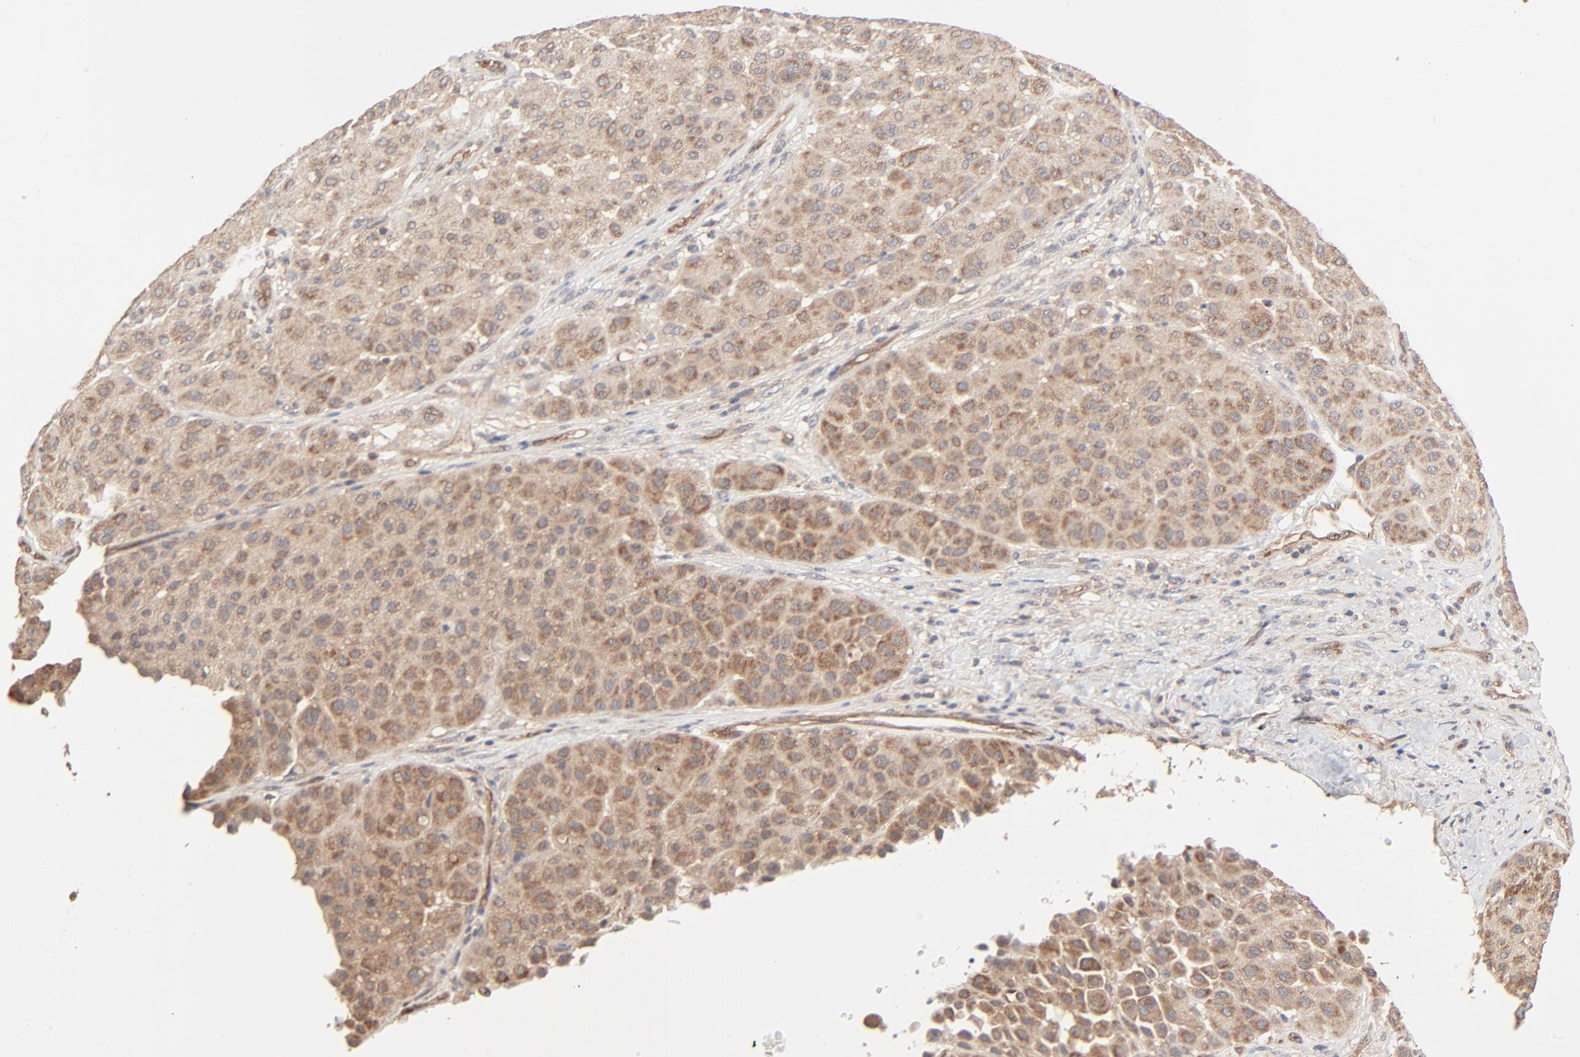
{"staining": {"intensity": "moderate", "quantity": ">75%", "location": "cytoplasmic/membranous"}, "tissue": "melanoma", "cell_type": "Tumor cells", "image_type": "cancer", "snomed": [{"axis": "morphology", "description": "Normal tissue, NOS"}, {"axis": "morphology", "description": "Malignant melanoma, Metastatic site"}, {"axis": "topography", "description": "Skin"}], "caption": "There is medium levels of moderate cytoplasmic/membranous positivity in tumor cells of melanoma, as demonstrated by immunohistochemical staining (brown color).", "gene": "ABLIM3", "patient": {"sex": "male", "age": 41}}